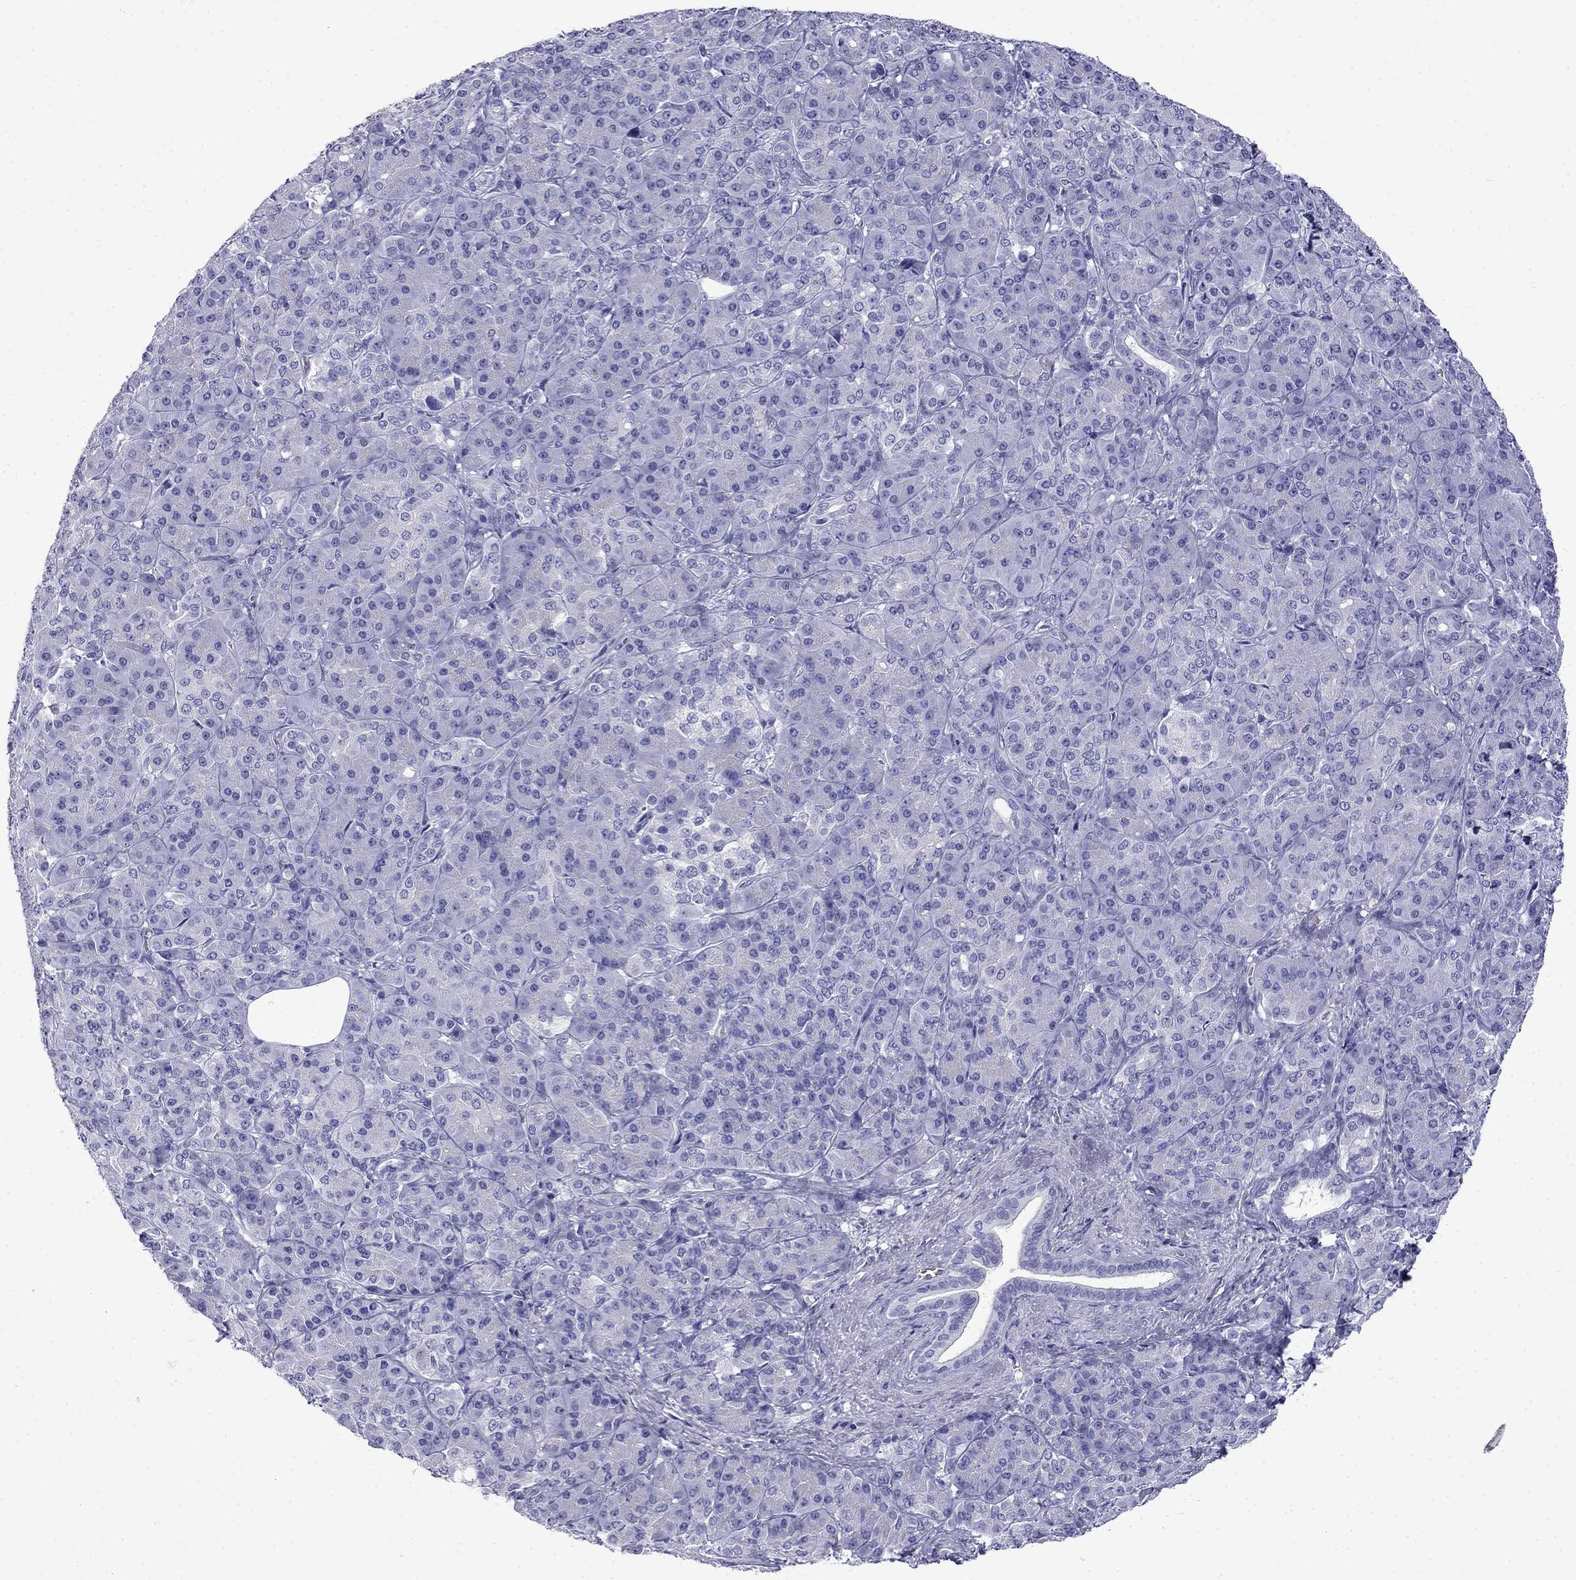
{"staining": {"intensity": "negative", "quantity": "none", "location": "none"}, "tissue": "pancreatic cancer", "cell_type": "Tumor cells", "image_type": "cancer", "snomed": [{"axis": "morphology", "description": "Normal tissue, NOS"}, {"axis": "morphology", "description": "Inflammation, NOS"}, {"axis": "morphology", "description": "Adenocarcinoma, NOS"}, {"axis": "topography", "description": "Pancreas"}], "caption": "This is an immunohistochemistry (IHC) photomicrograph of human adenocarcinoma (pancreatic). There is no expression in tumor cells.", "gene": "MYO15A", "patient": {"sex": "male", "age": 57}}